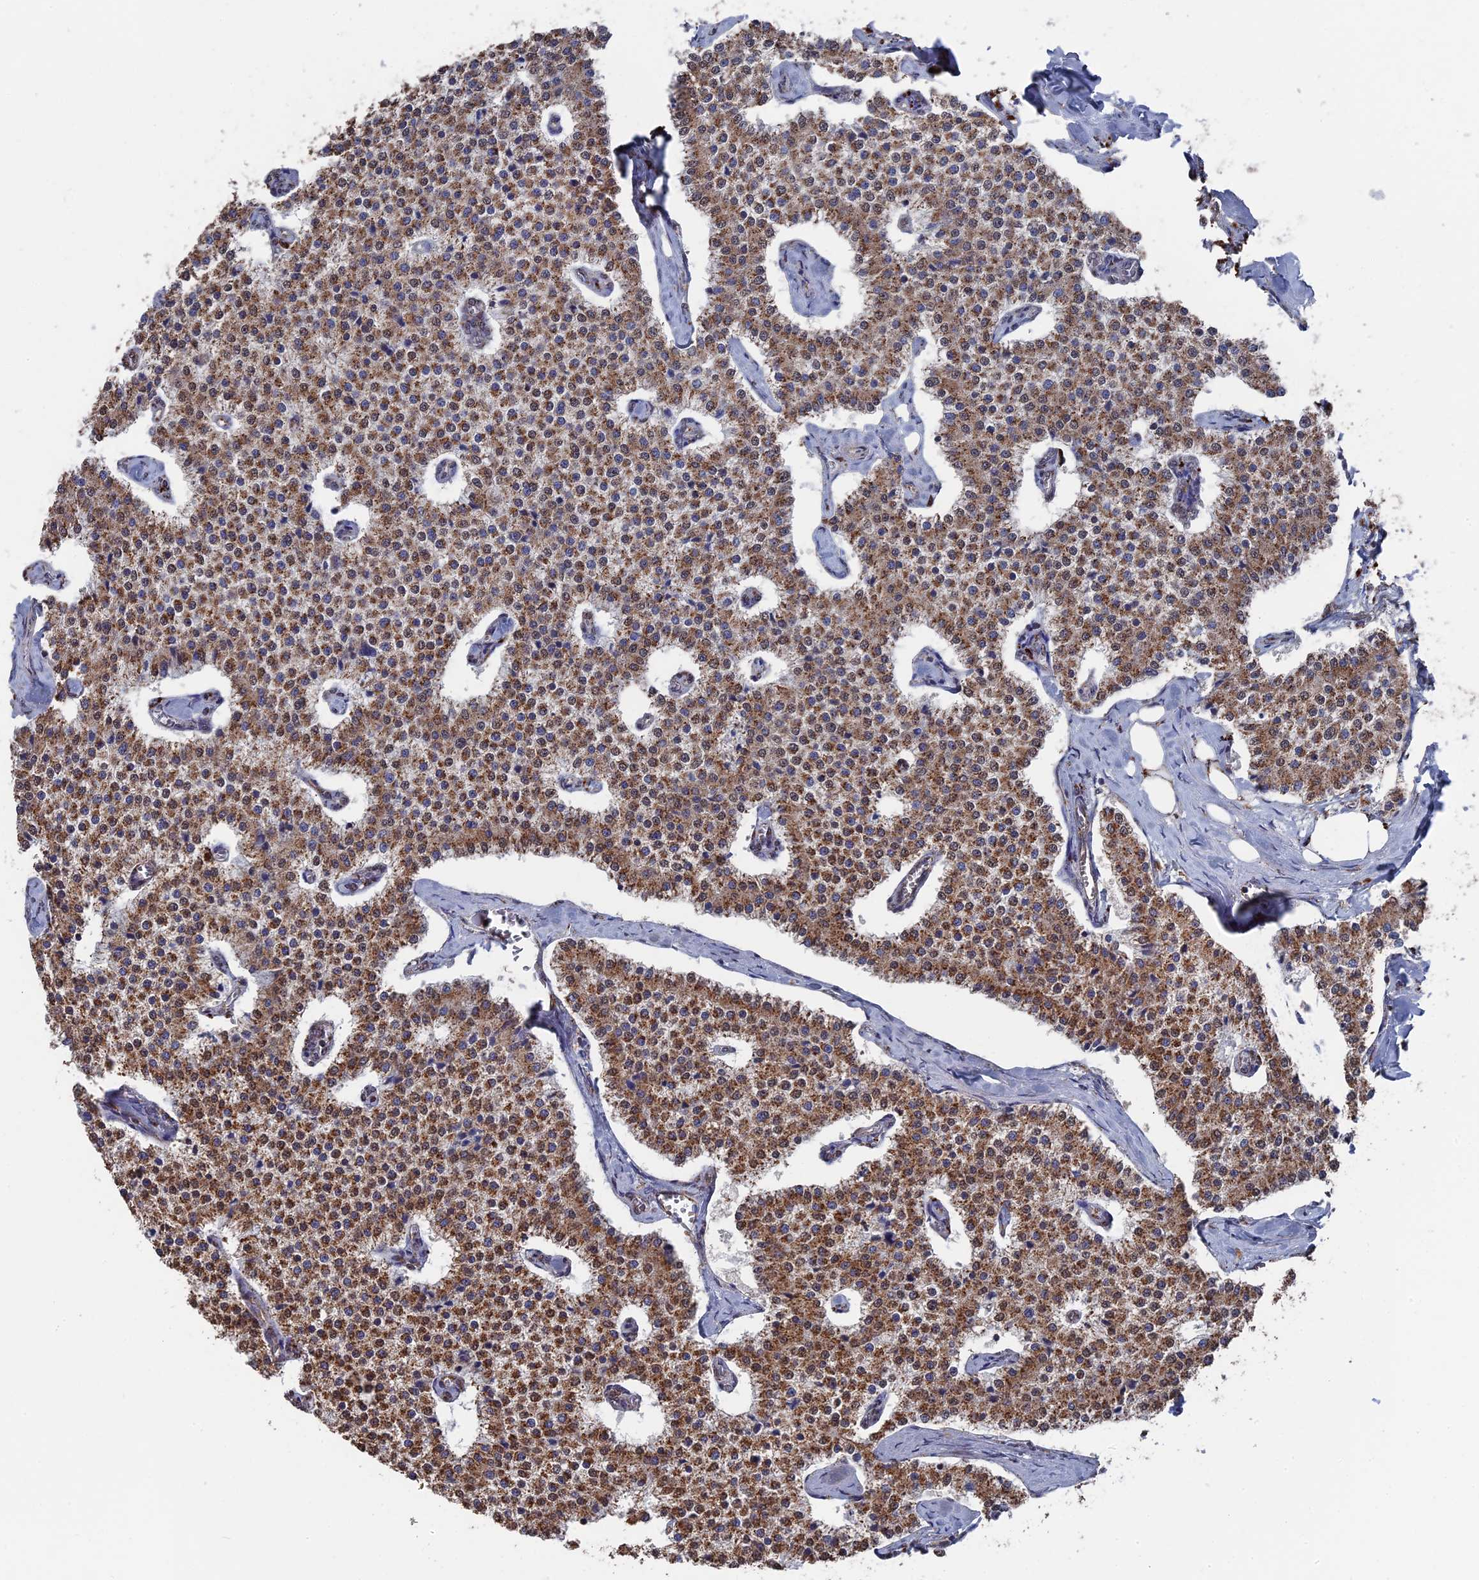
{"staining": {"intensity": "moderate", "quantity": ">75%", "location": "cytoplasmic/membranous"}, "tissue": "carcinoid", "cell_type": "Tumor cells", "image_type": "cancer", "snomed": [{"axis": "morphology", "description": "Carcinoid, malignant, NOS"}, {"axis": "topography", "description": "Colon"}], "caption": "Protein expression analysis of human carcinoid reveals moderate cytoplasmic/membranous expression in about >75% of tumor cells. (DAB = brown stain, brightfield microscopy at high magnification).", "gene": "SMG9", "patient": {"sex": "female", "age": 52}}